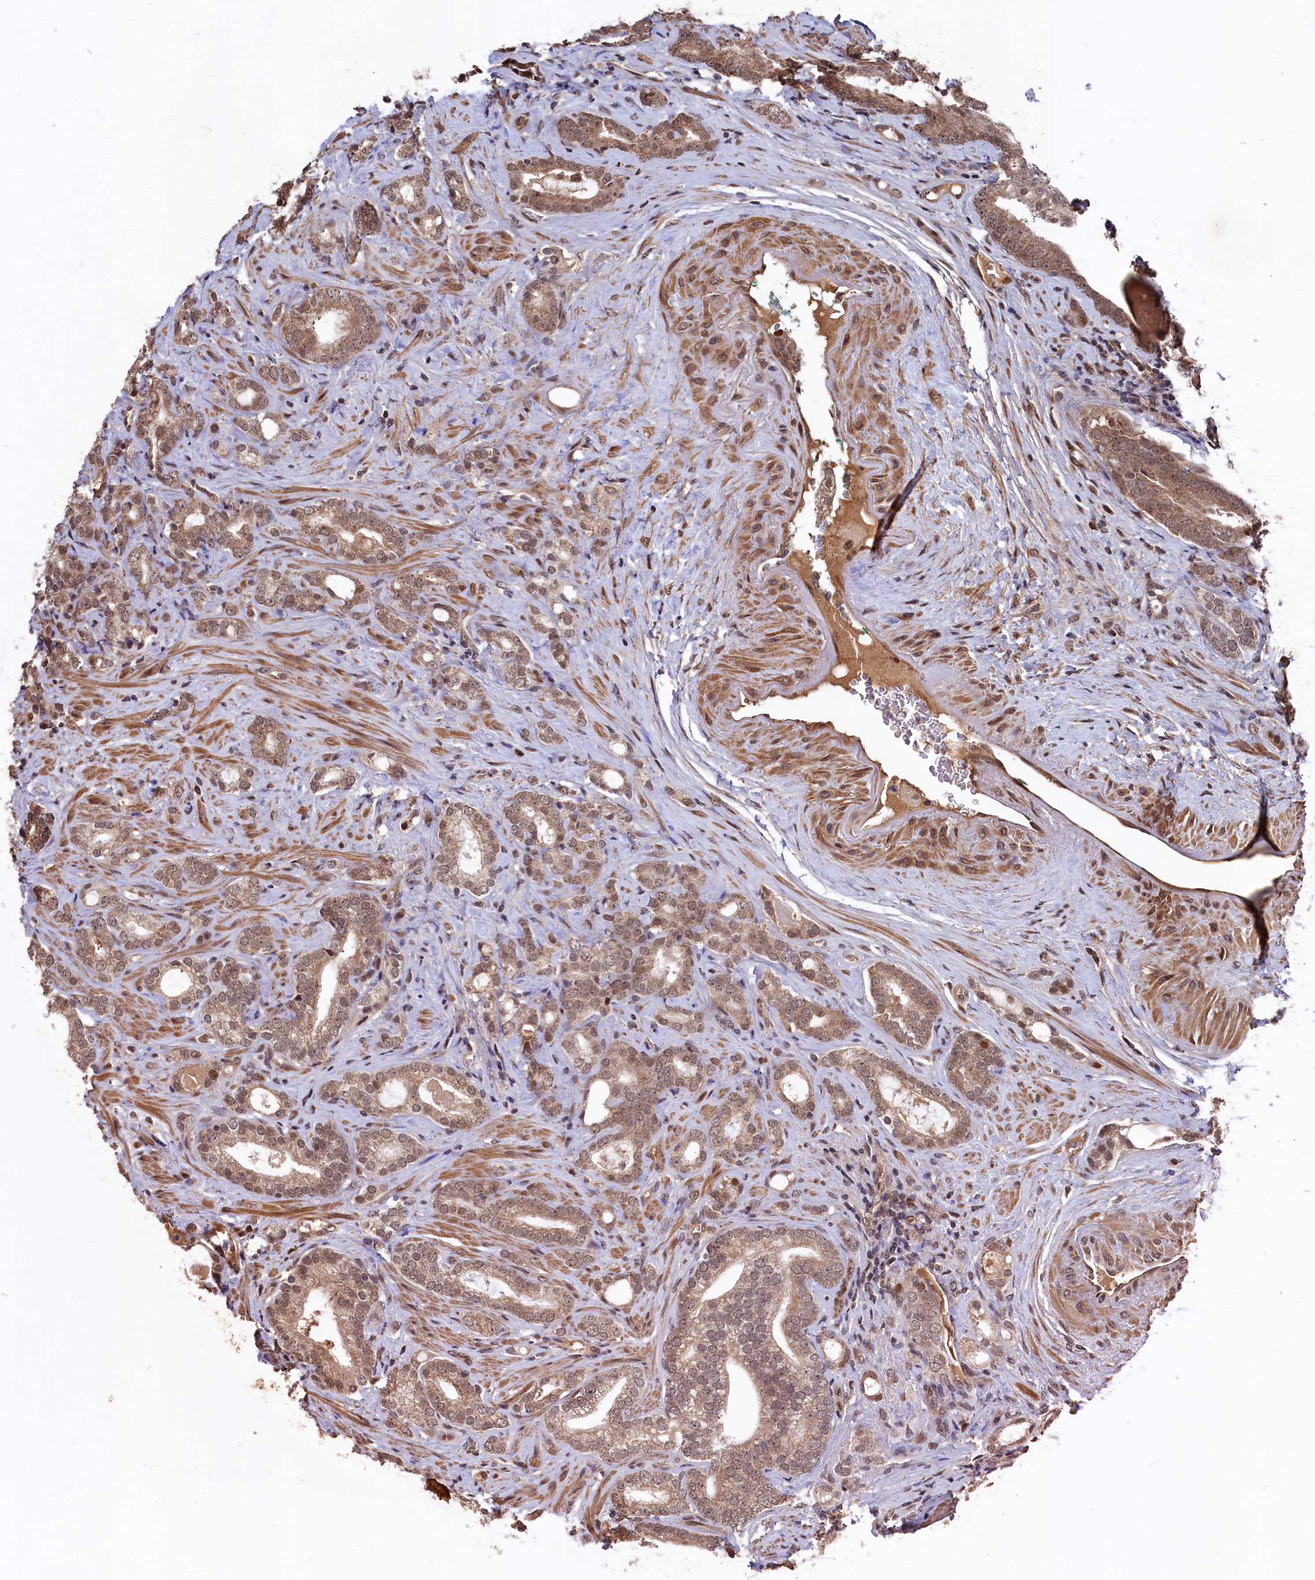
{"staining": {"intensity": "moderate", "quantity": ">75%", "location": "cytoplasmic/membranous,nuclear"}, "tissue": "prostate cancer", "cell_type": "Tumor cells", "image_type": "cancer", "snomed": [{"axis": "morphology", "description": "Adenocarcinoma, High grade"}, {"axis": "topography", "description": "Prostate"}], "caption": "IHC image of neoplastic tissue: human prostate adenocarcinoma (high-grade) stained using immunohistochemistry displays medium levels of moderate protein expression localized specifically in the cytoplasmic/membranous and nuclear of tumor cells, appearing as a cytoplasmic/membranous and nuclear brown color.", "gene": "CLPX", "patient": {"sex": "male", "age": 63}}